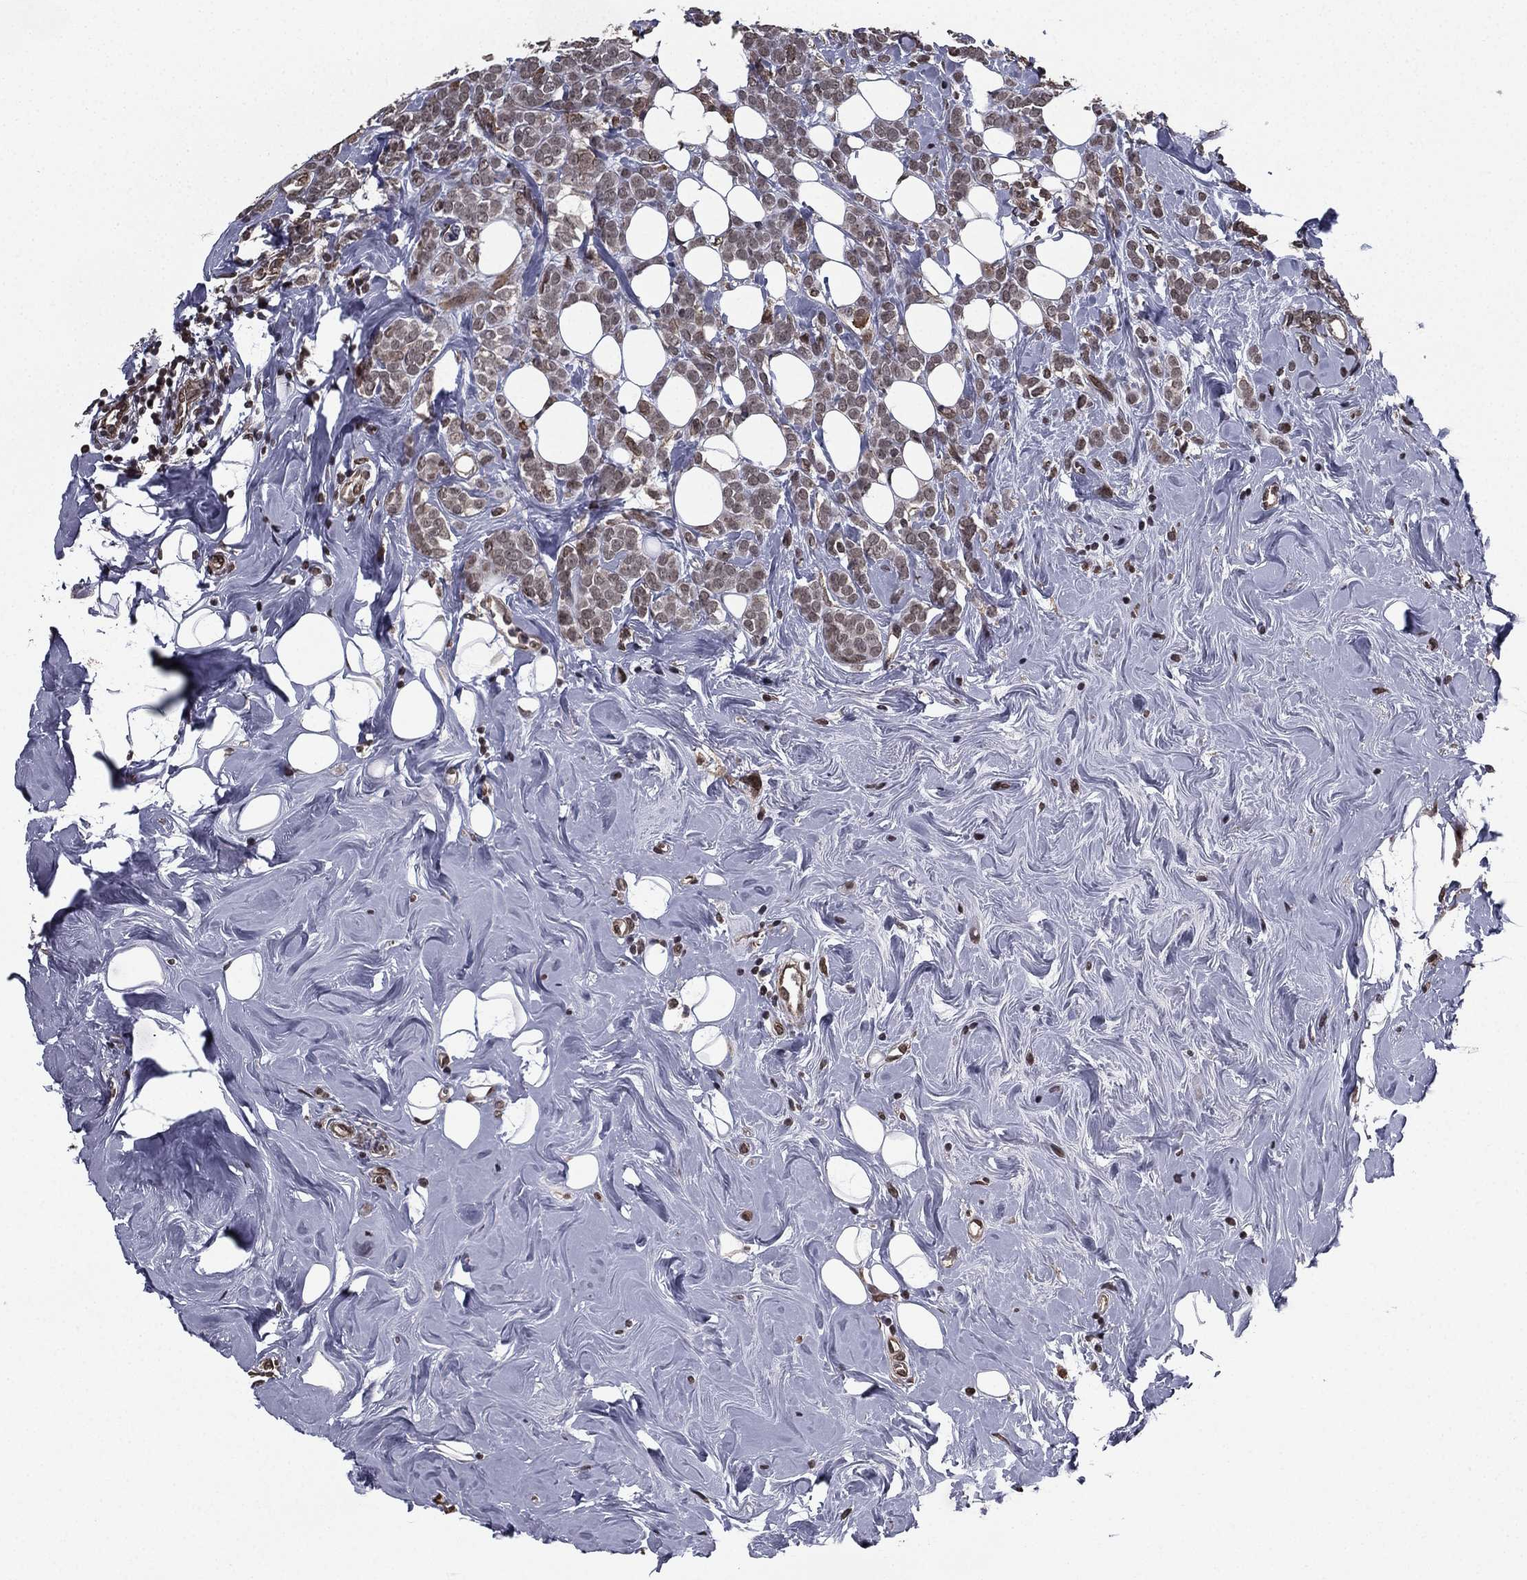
{"staining": {"intensity": "weak", "quantity": ">75%", "location": "cytoplasmic/membranous,nuclear"}, "tissue": "breast cancer", "cell_type": "Tumor cells", "image_type": "cancer", "snomed": [{"axis": "morphology", "description": "Lobular carcinoma"}, {"axis": "topography", "description": "Breast"}], "caption": "Immunohistochemistry of breast cancer displays low levels of weak cytoplasmic/membranous and nuclear expression in about >75% of tumor cells. Nuclei are stained in blue.", "gene": "RARB", "patient": {"sex": "female", "age": 49}}